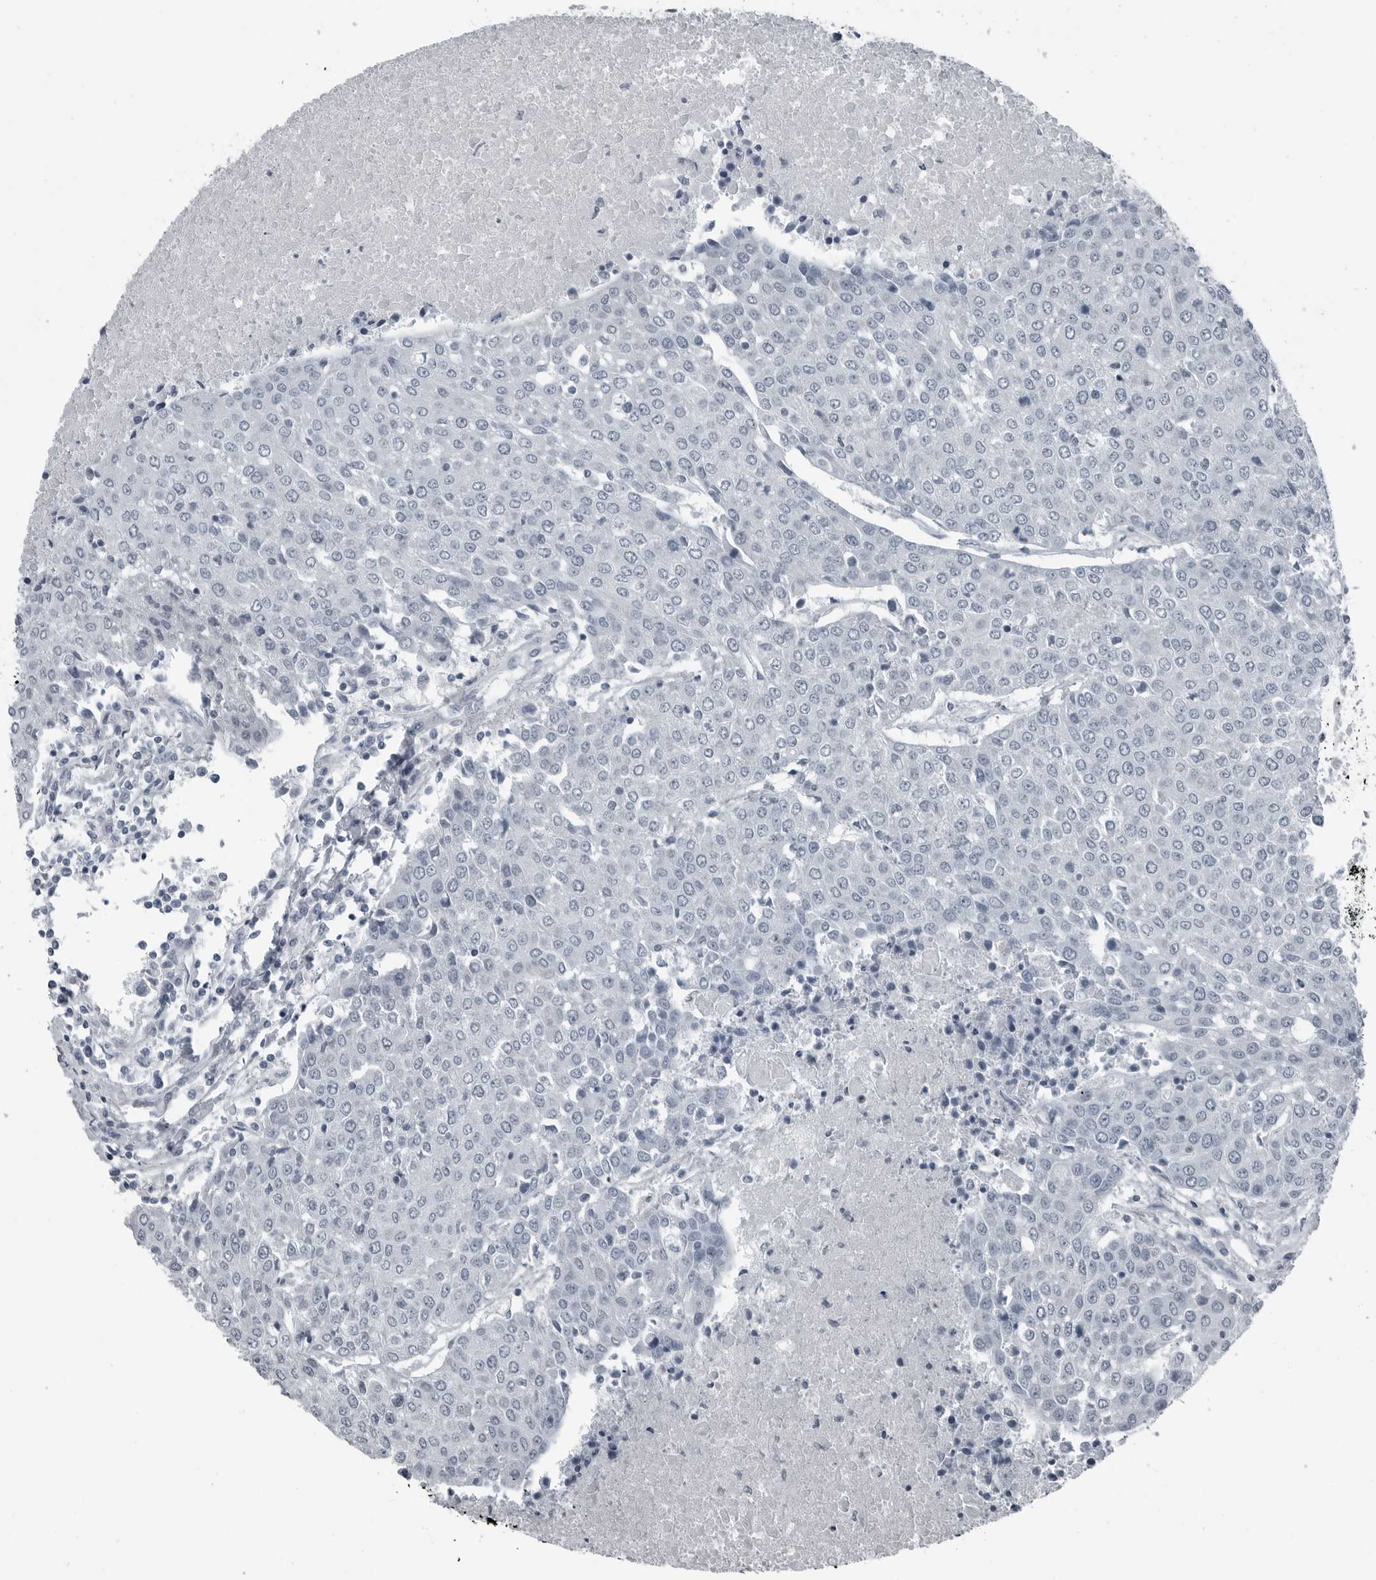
{"staining": {"intensity": "negative", "quantity": "none", "location": "none"}, "tissue": "urothelial cancer", "cell_type": "Tumor cells", "image_type": "cancer", "snomed": [{"axis": "morphology", "description": "Urothelial carcinoma, High grade"}, {"axis": "topography", "description": "Urinary bladder"}], "caption": "Micrograph shows no significant protein expression in tumor cells of urothelial cancer.", "gene": "GAK", "patient": {"sex": "female", "age": 85}}